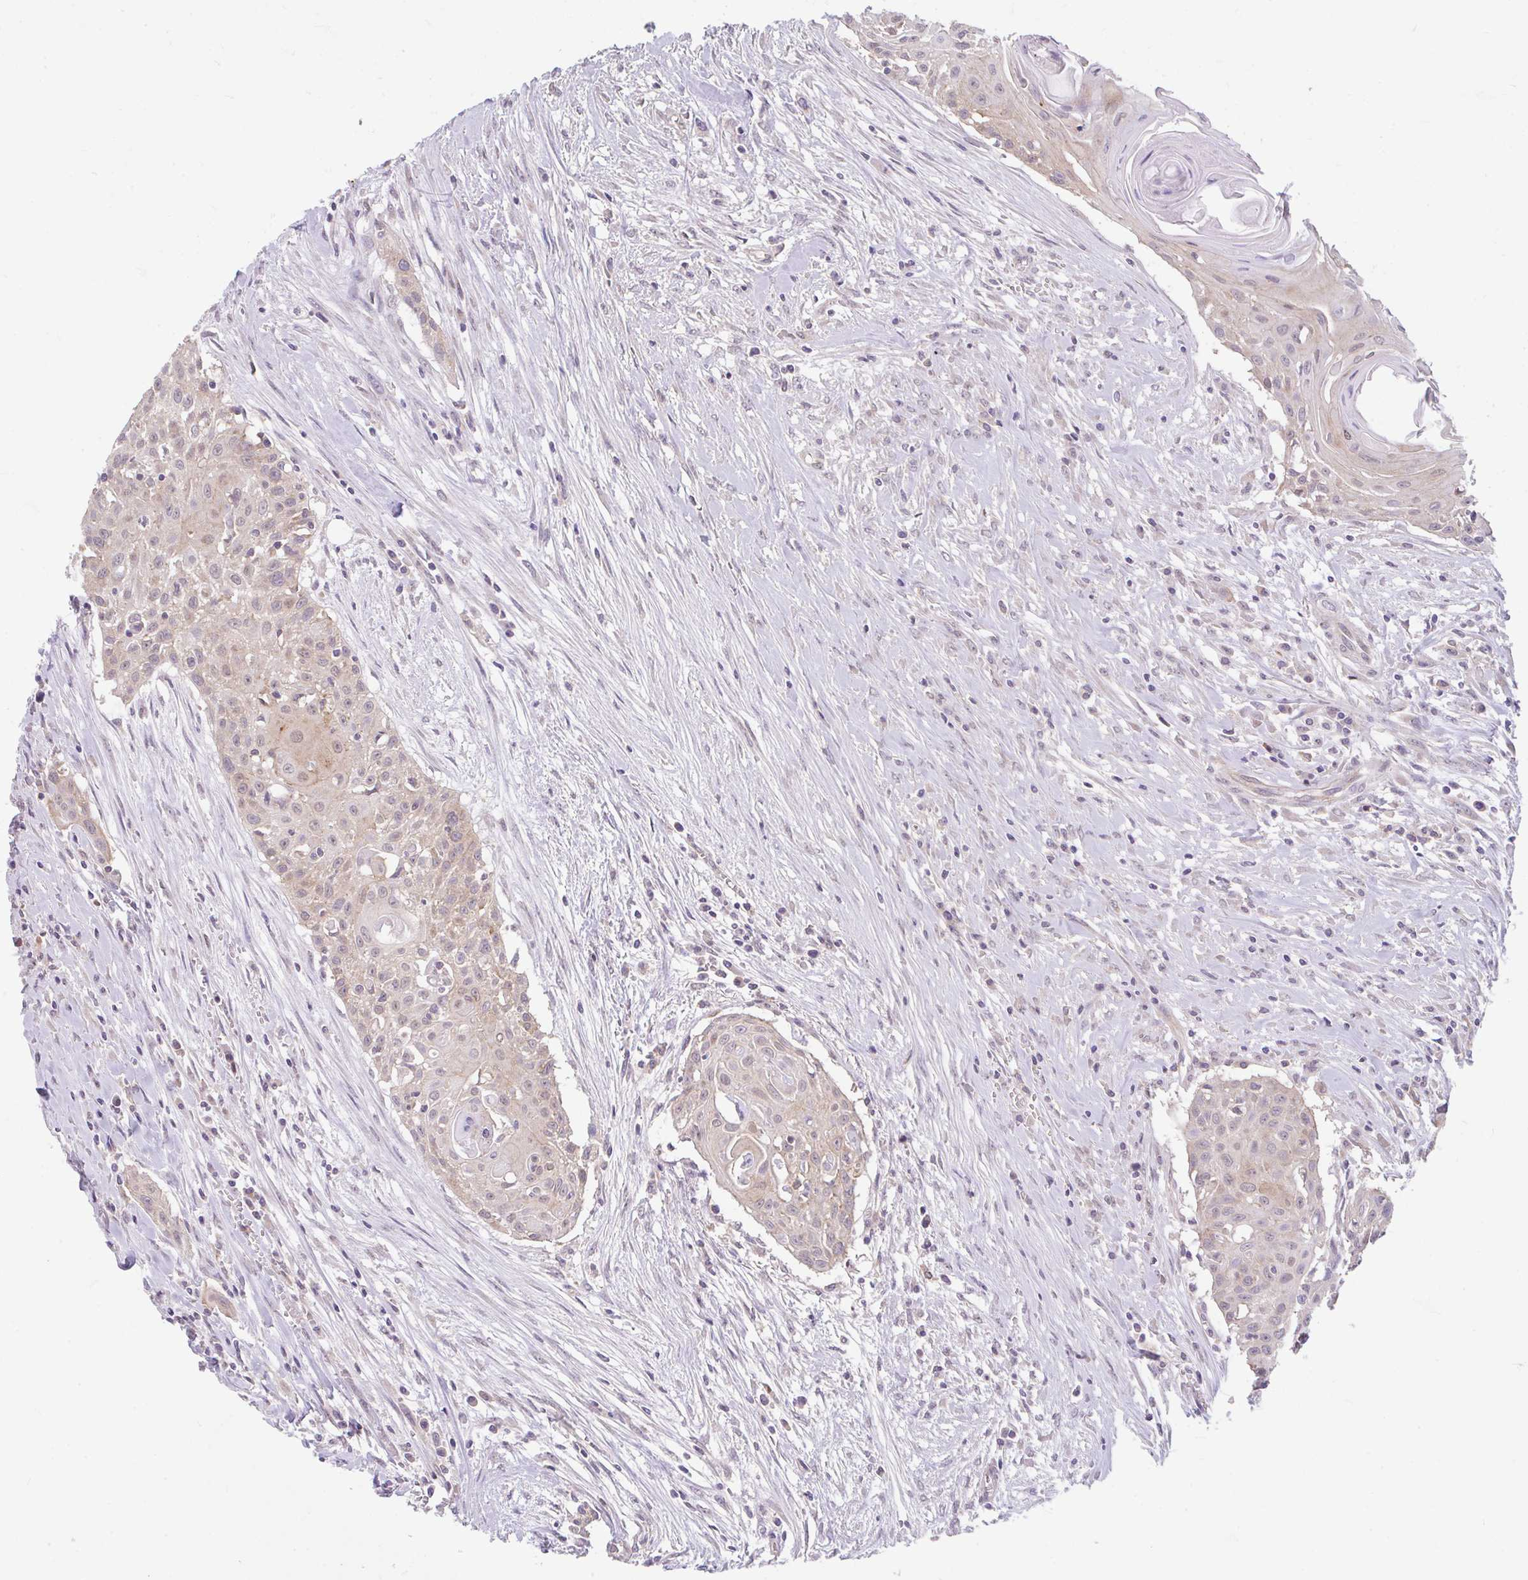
{"staining": {"intensity": "moderate", "quantity": "25%-75%", "location": "cytoplasmic/membranous,nuclear"}, "tissue": "head and neck cancer", "cell_type": "Tumor cells", "image_type": "cancer", "snomed": [{"axis": "morphology", "description": "Squamous cell carcinoma, NOS"}, {"axis": "topography", "description": "Lymph node"}, {"axis": "topography", "description": "Salivary gland"}, {"axis": "topography", "description": "Head-Neck"}], "caption": "Protein staining shows moderate cytoplasmic/membranous and nuclear positivity in approximately 25%-75% of tumor cells in head and neck squamous cell carcinoma. (IHC, brightfield microscopy, high magnification).", "gene": "RALBP1", "patient": {"sex": "female", "age": 74}}